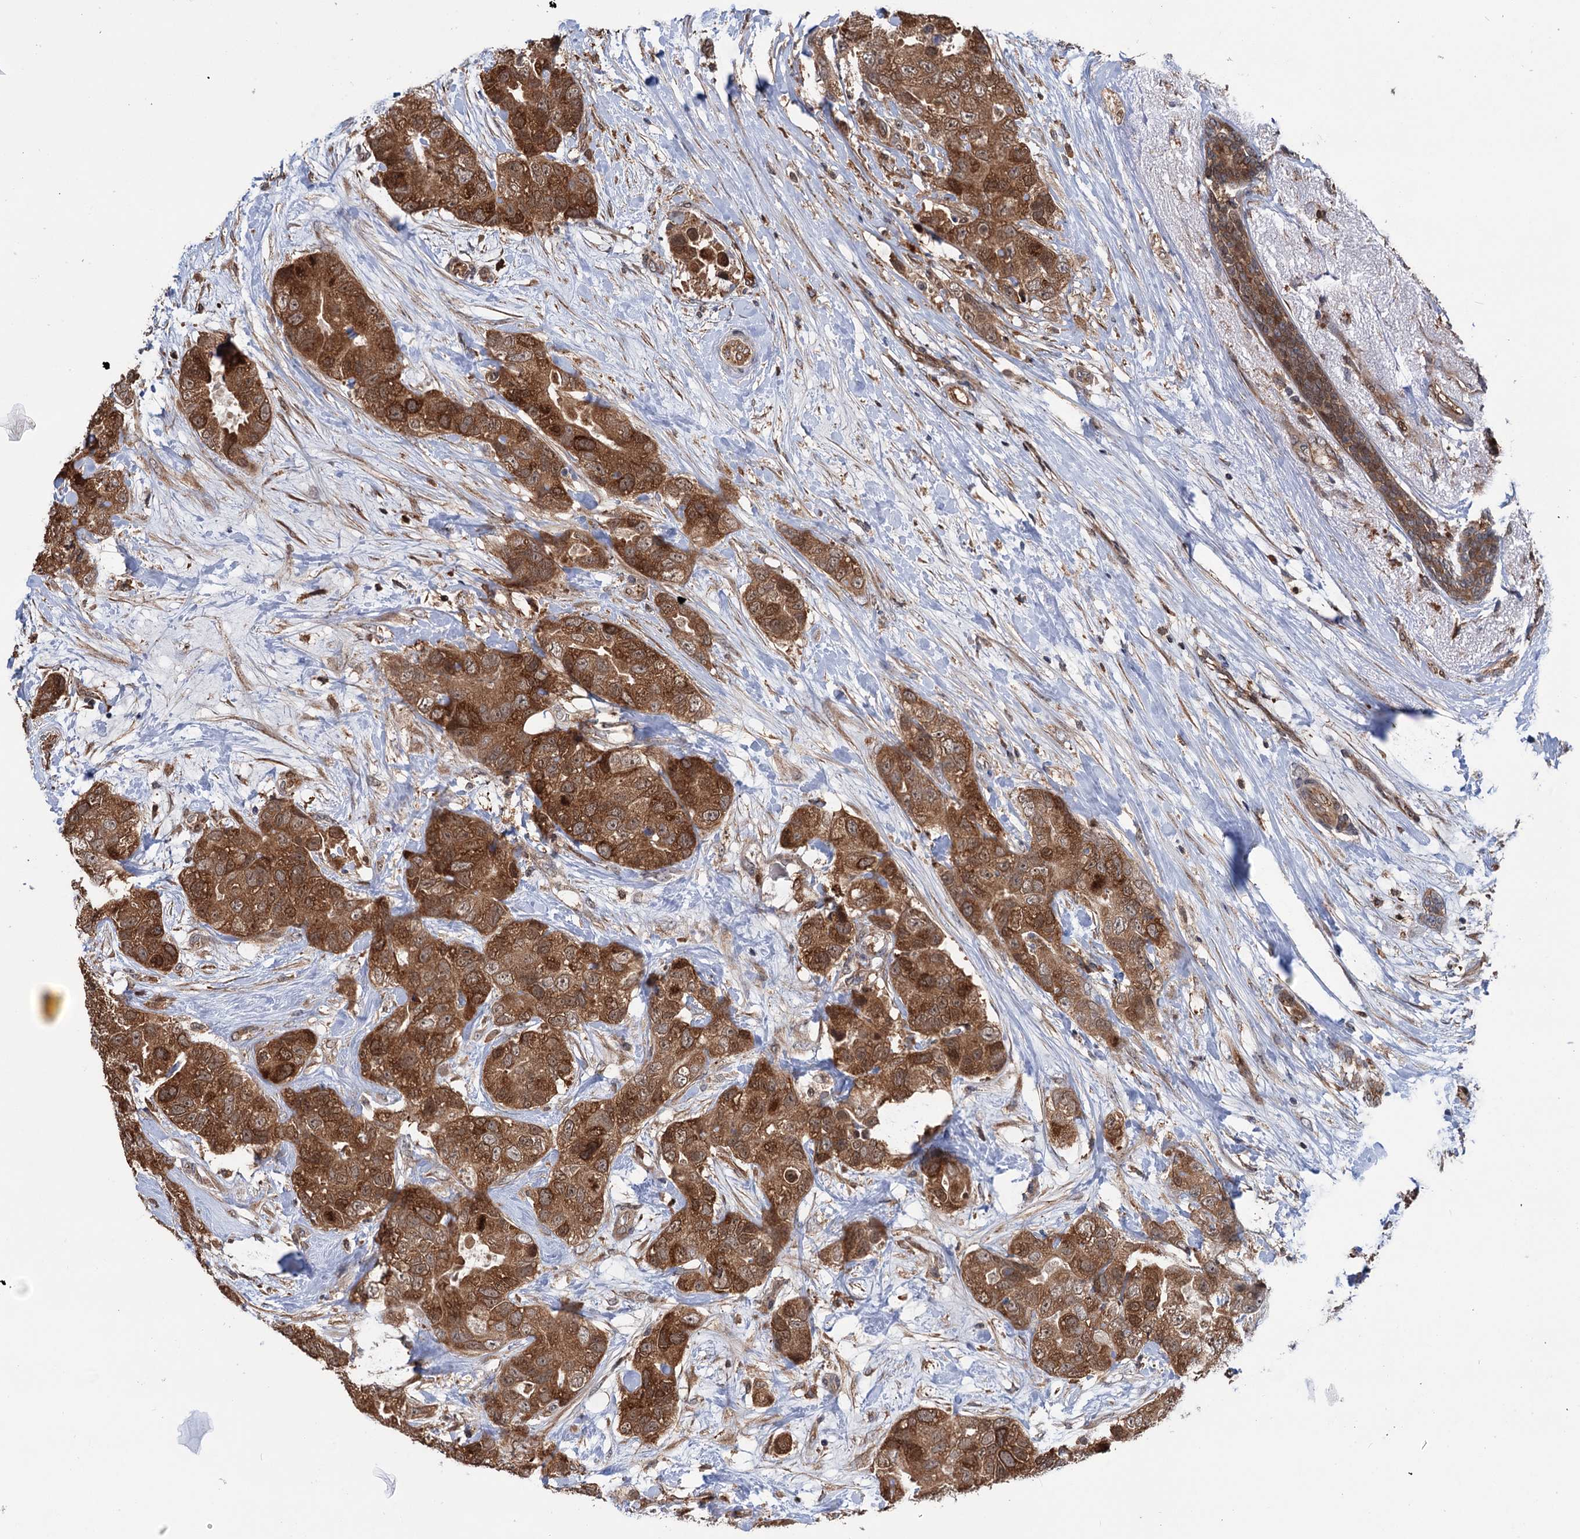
{"staining": {"intensity": "strong", "quantity": ">75%", "location": "cytoplasmic/membranous,nuclear"}, "tissue": "breast cancer", "cell_type": "Tumor cells", "image_type": "cancer", "snomed": [{"axis": "morphology", "description": "Duct carcinoma"}, {"axis": "topography", "description": "Breast"}], "caption": "Immunohistochemical staining of human breast cancer demonstrates high levels of strong cytoplasmic/membranous and nuclear protein expression in about >75% of tumor cells.", "gene": "NCAPD2", "patient": {"sex": "female", "age": 62}}